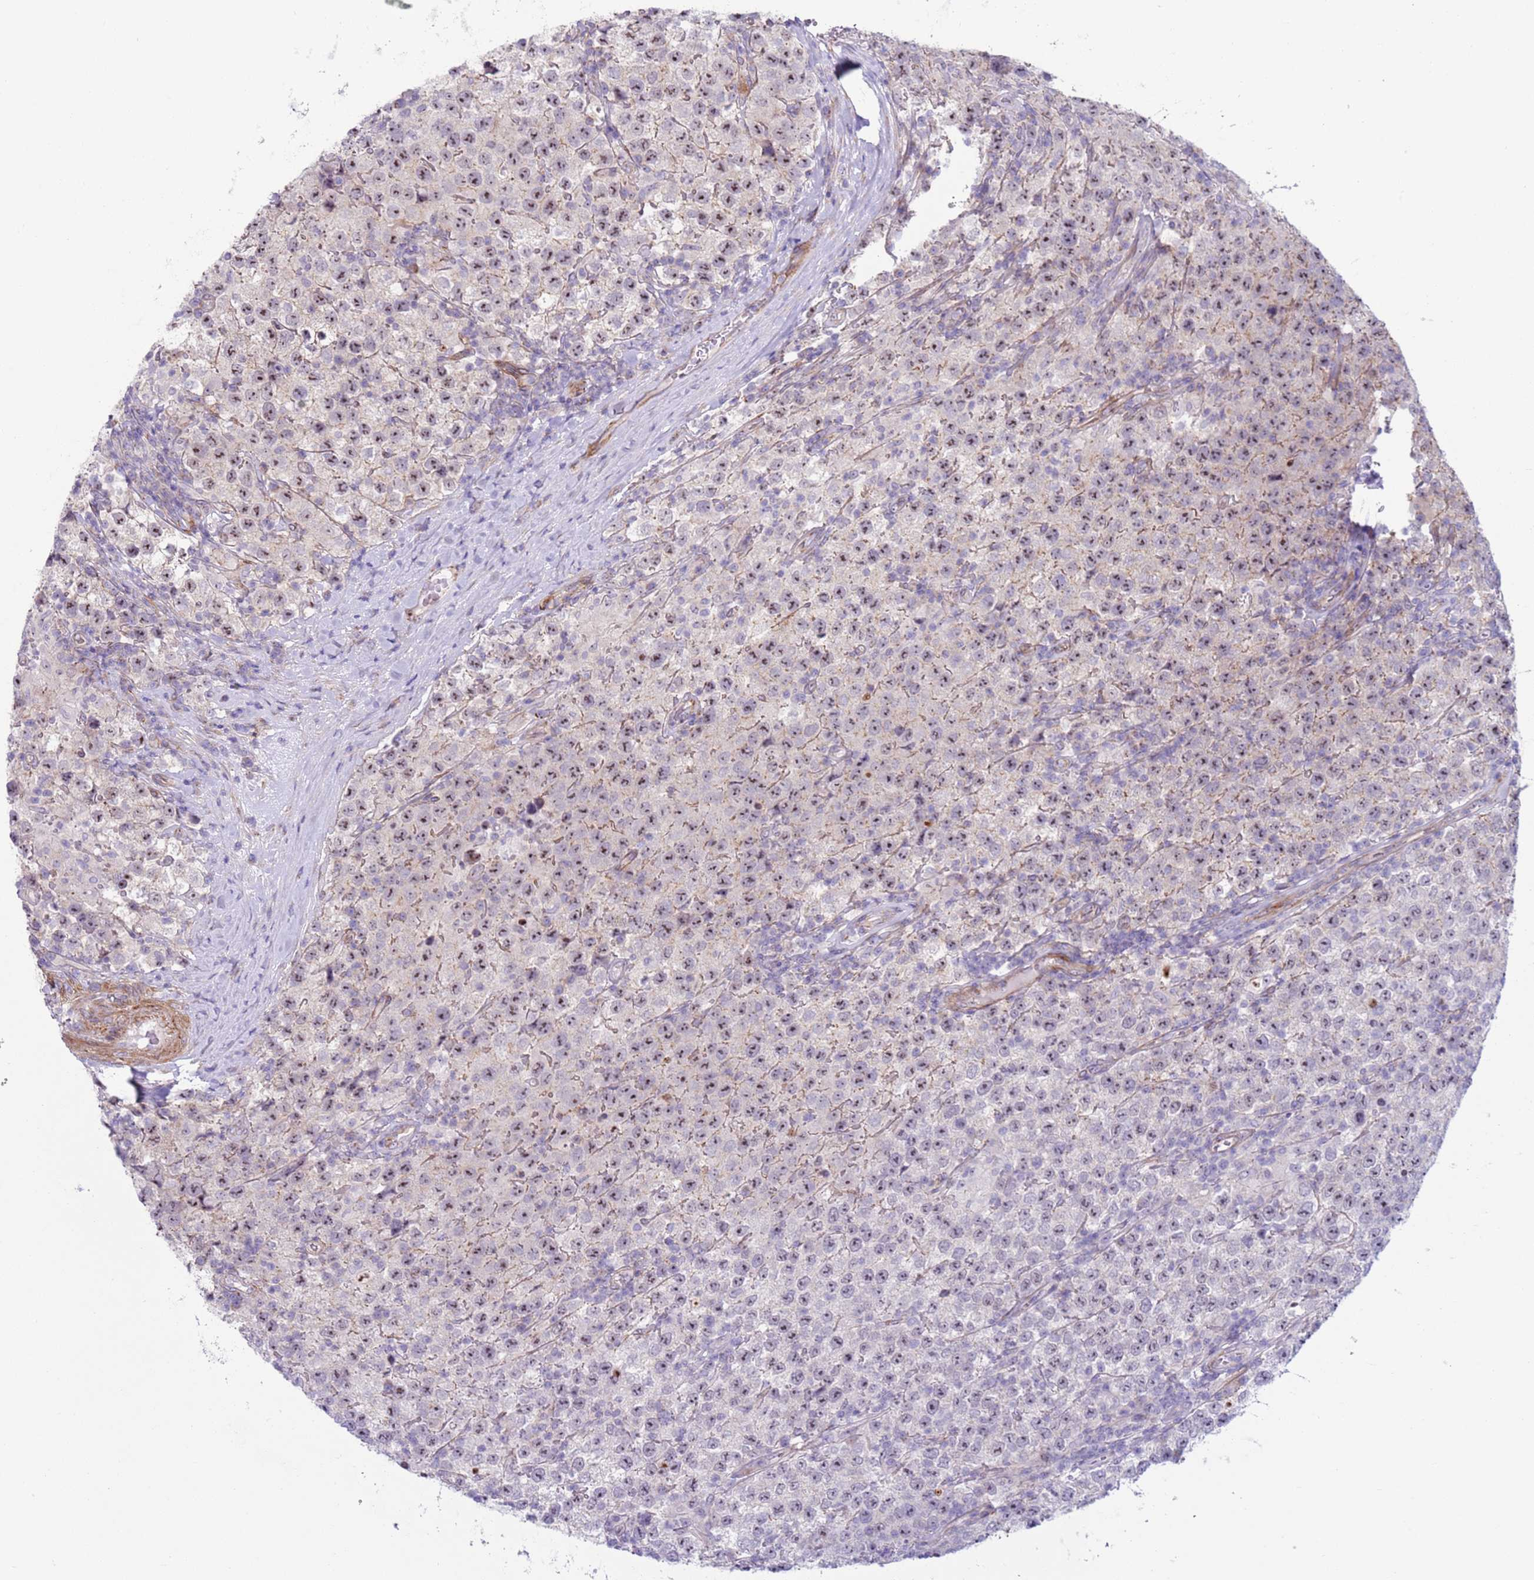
{"staining": {"intensity": "moderate", "quantity": ">75%", "location": "nuclear"}, "tissue": "testis cancer", "cell_type": "Tumor cells", "image_type": "cancer", "snomed": [{"axis": "morphology", "description": "Seminoma, NOS"}, {"axis": "morphology", "description": "Carcinoma, Embryonal, NOS"}, {"axis": "topography", "description": "Testis"}], "caption": "Testis embryonal carcinoma was stained to show a protein in brown. There is medium levels of moderate nuclear expression in approximately >75% of tumor cells. Immunohistochemistry (ihc) stains the protein of interest in brown and the nuclei are stained blue.", "gene": "HEATR1", "patient": {"sex": "male", "age": 41}}